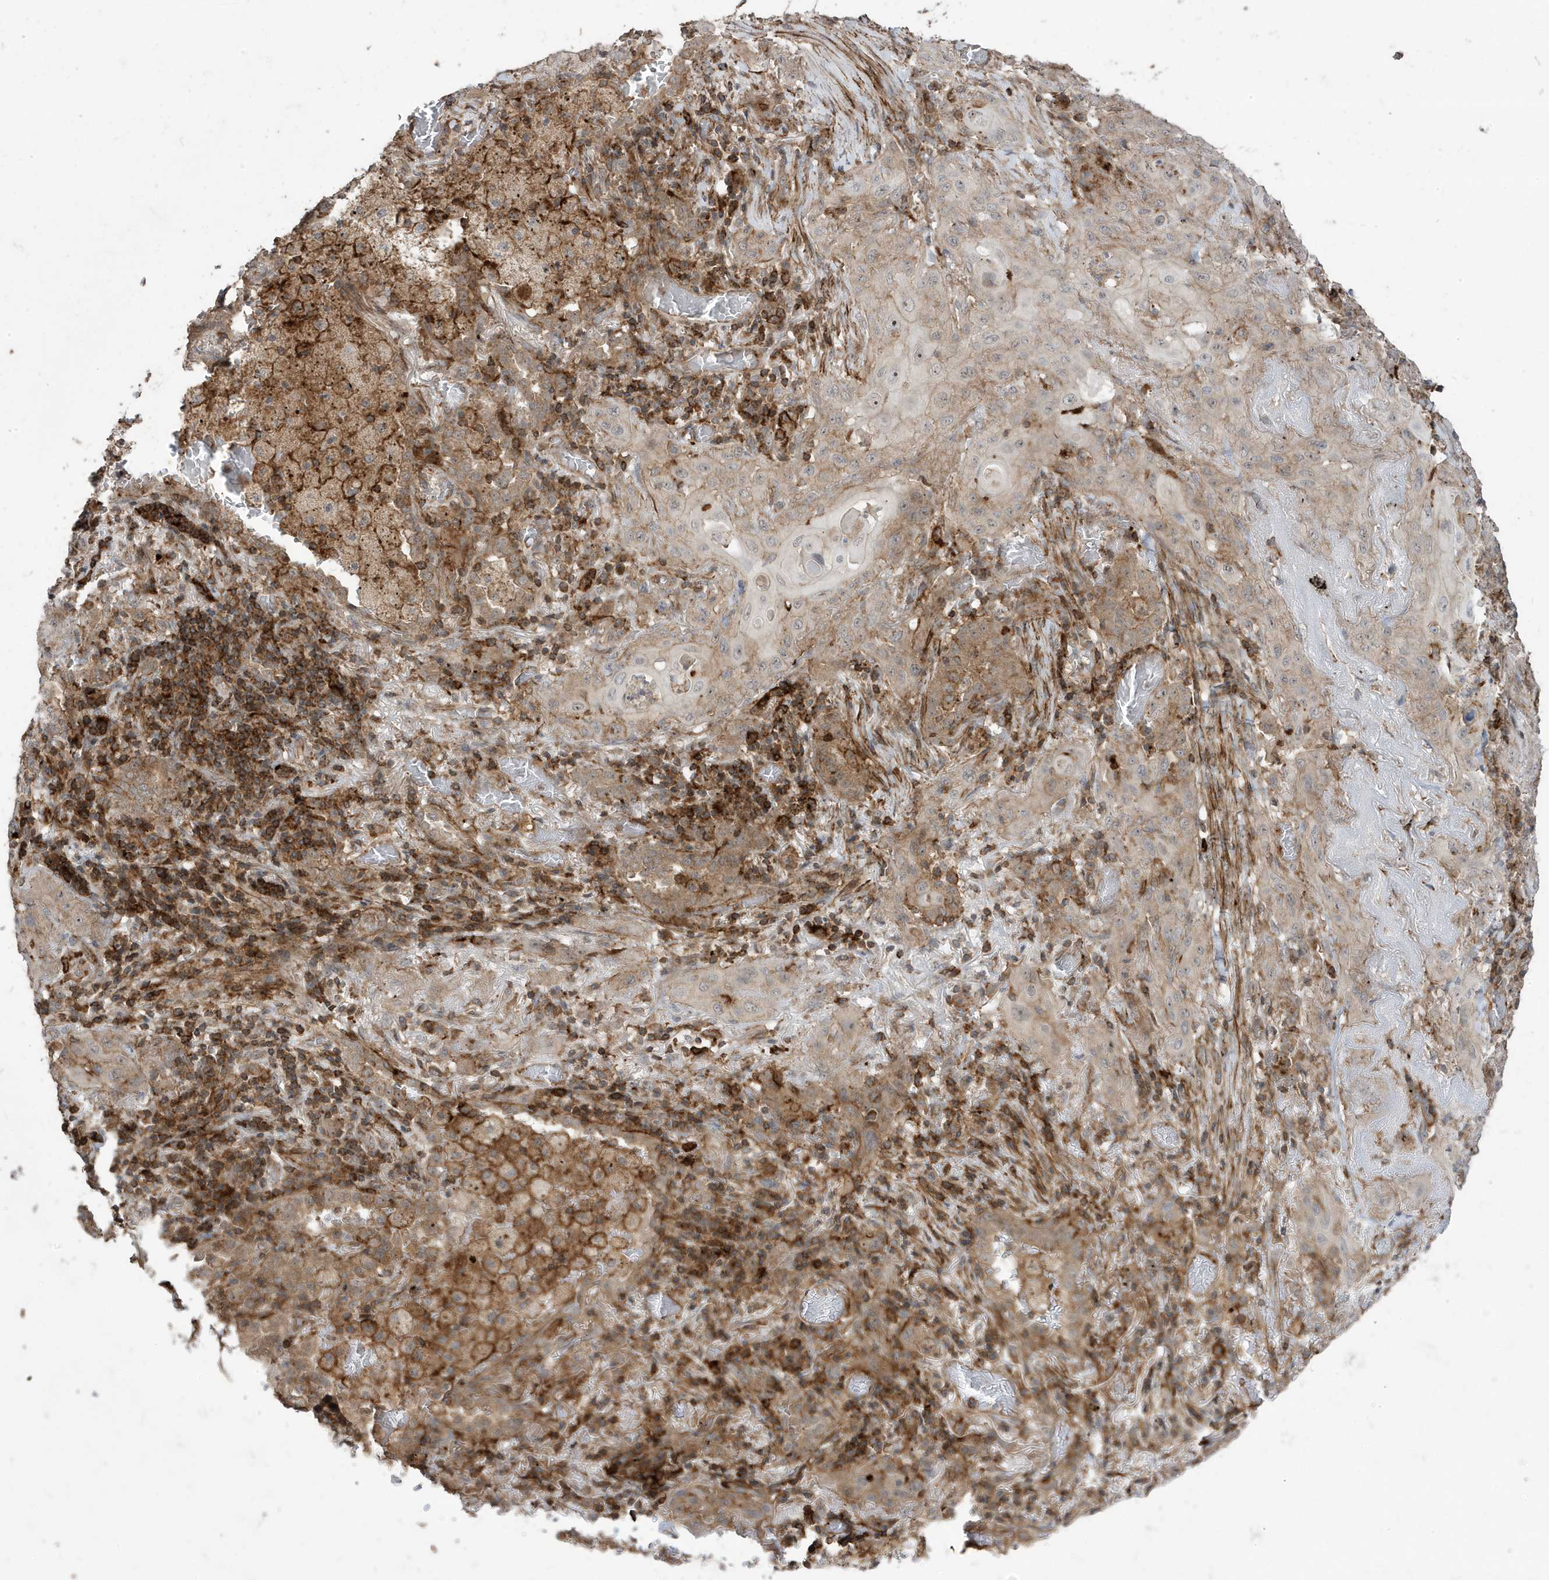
{"staining": {"intensity": "moderate", "quantity": "<25%", "location": "cytoplasmic/membranous"}, "tissue": "lung cancer", "cell_type": "Tumor cells", "image_type": "cancer", "snomed": [{"axis": "morphology", "description": "Squamous cell carcinoma, NOS"}, {"axis": "topography", "description": "Lung"}], "caption": "Immunohistochemistry (IHC) of human squamous cell carcinoma (lung) shows low levels of moderate cytoplasmic/membranous positivity in about <25% of tumor cells.", "gene": "CETN3", "patient": {"sex": "female", "age": 47}}